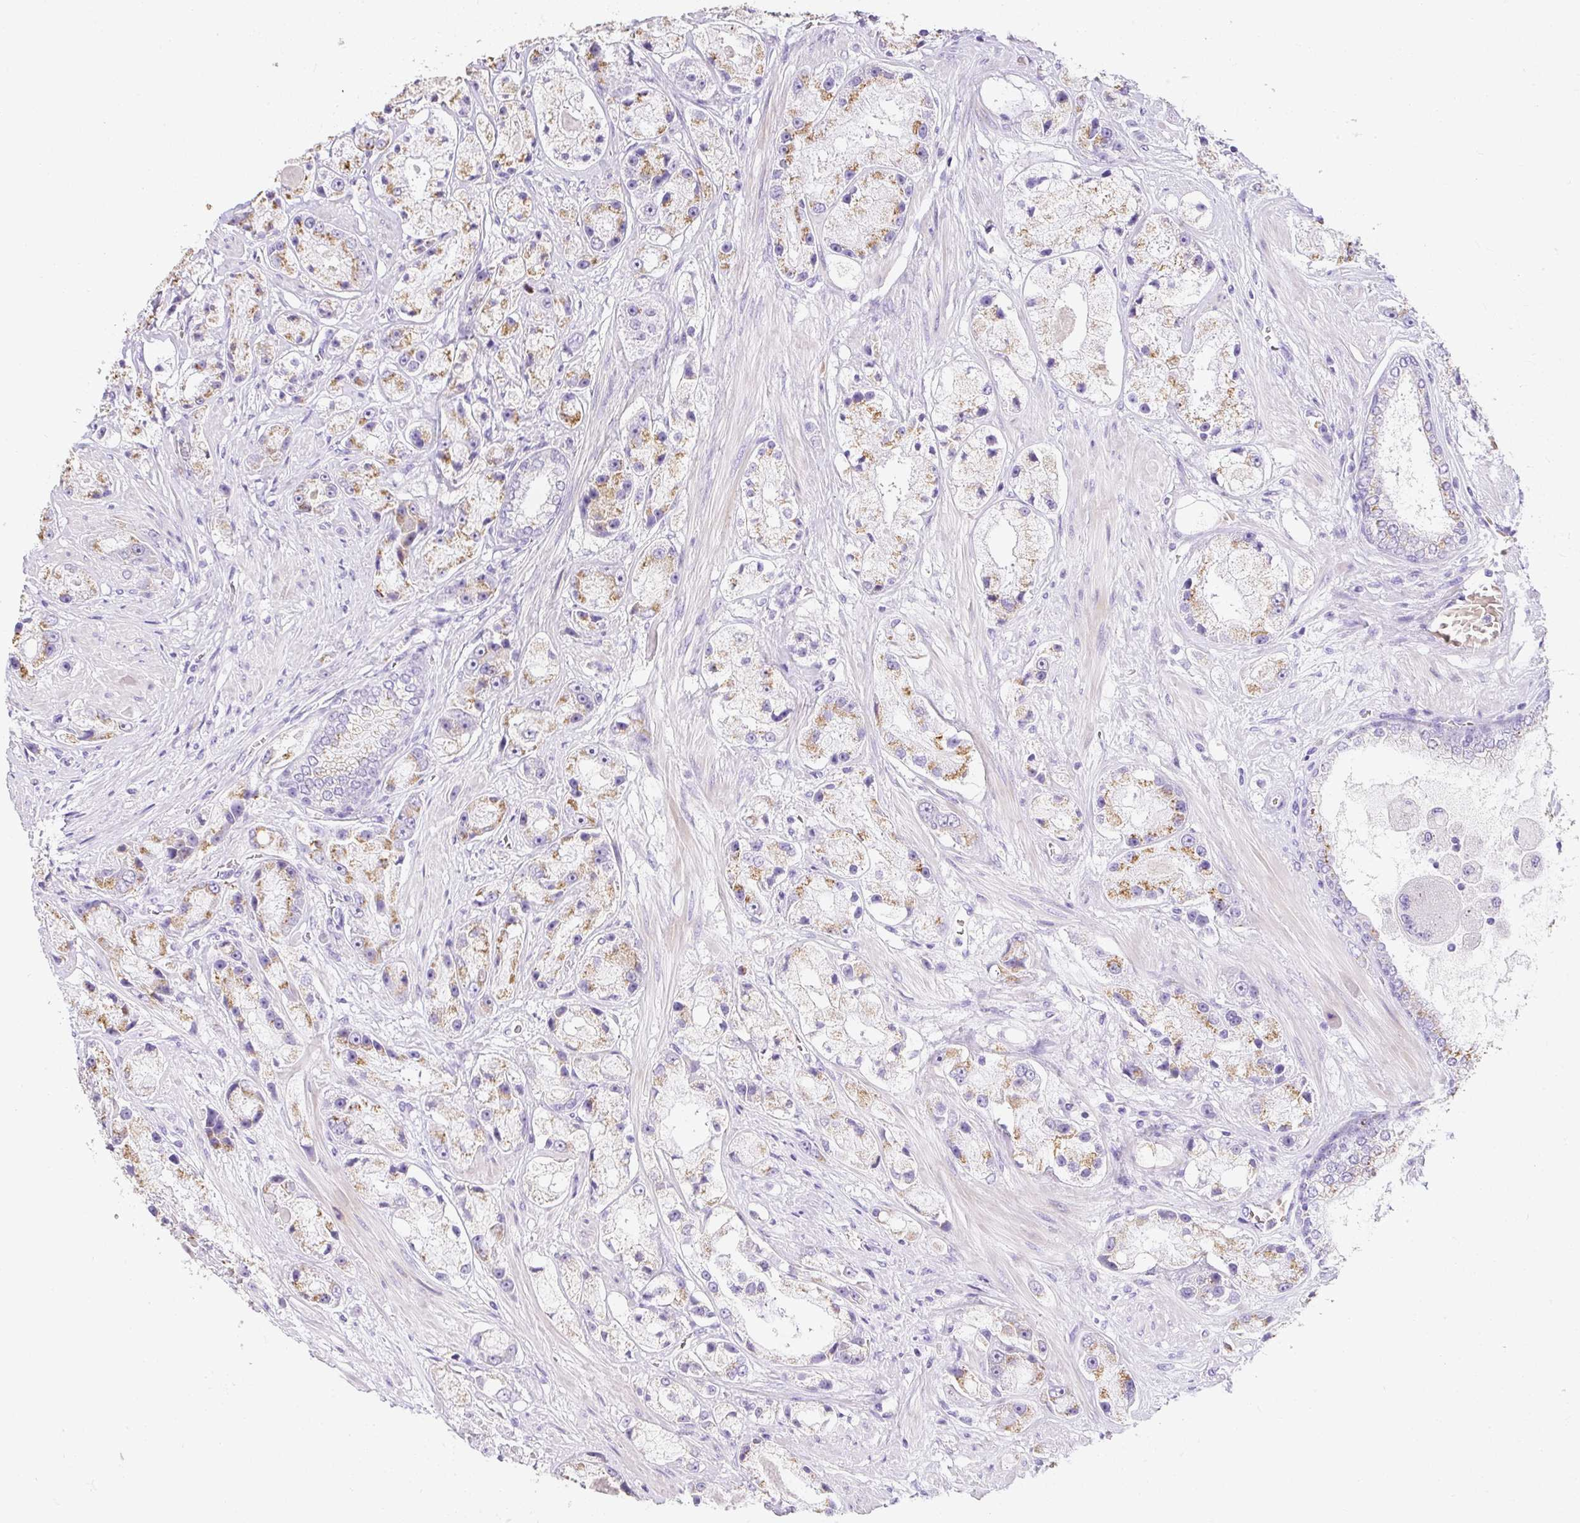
{"staining": {"intensity": "moderate", "quantity": "25%-75%", "location": "cytoplasmic/membranous"}, "tissue": "prostate cancer", "cell_type": "Tumor cells", "image_type": "cancer", "snomed": [{"axis": "morphology", "description": "Adenocarcinoma, High grade"}, {"axis": "topography", "description": "Prostate"}], "caption": "Tumor cells reveal moderate cytoplasmic/membranous positivity in about 25%-75% of cells in prostate cancer.", "gene": "DTX4", "patient": {"sex": "male", "age": 67}}